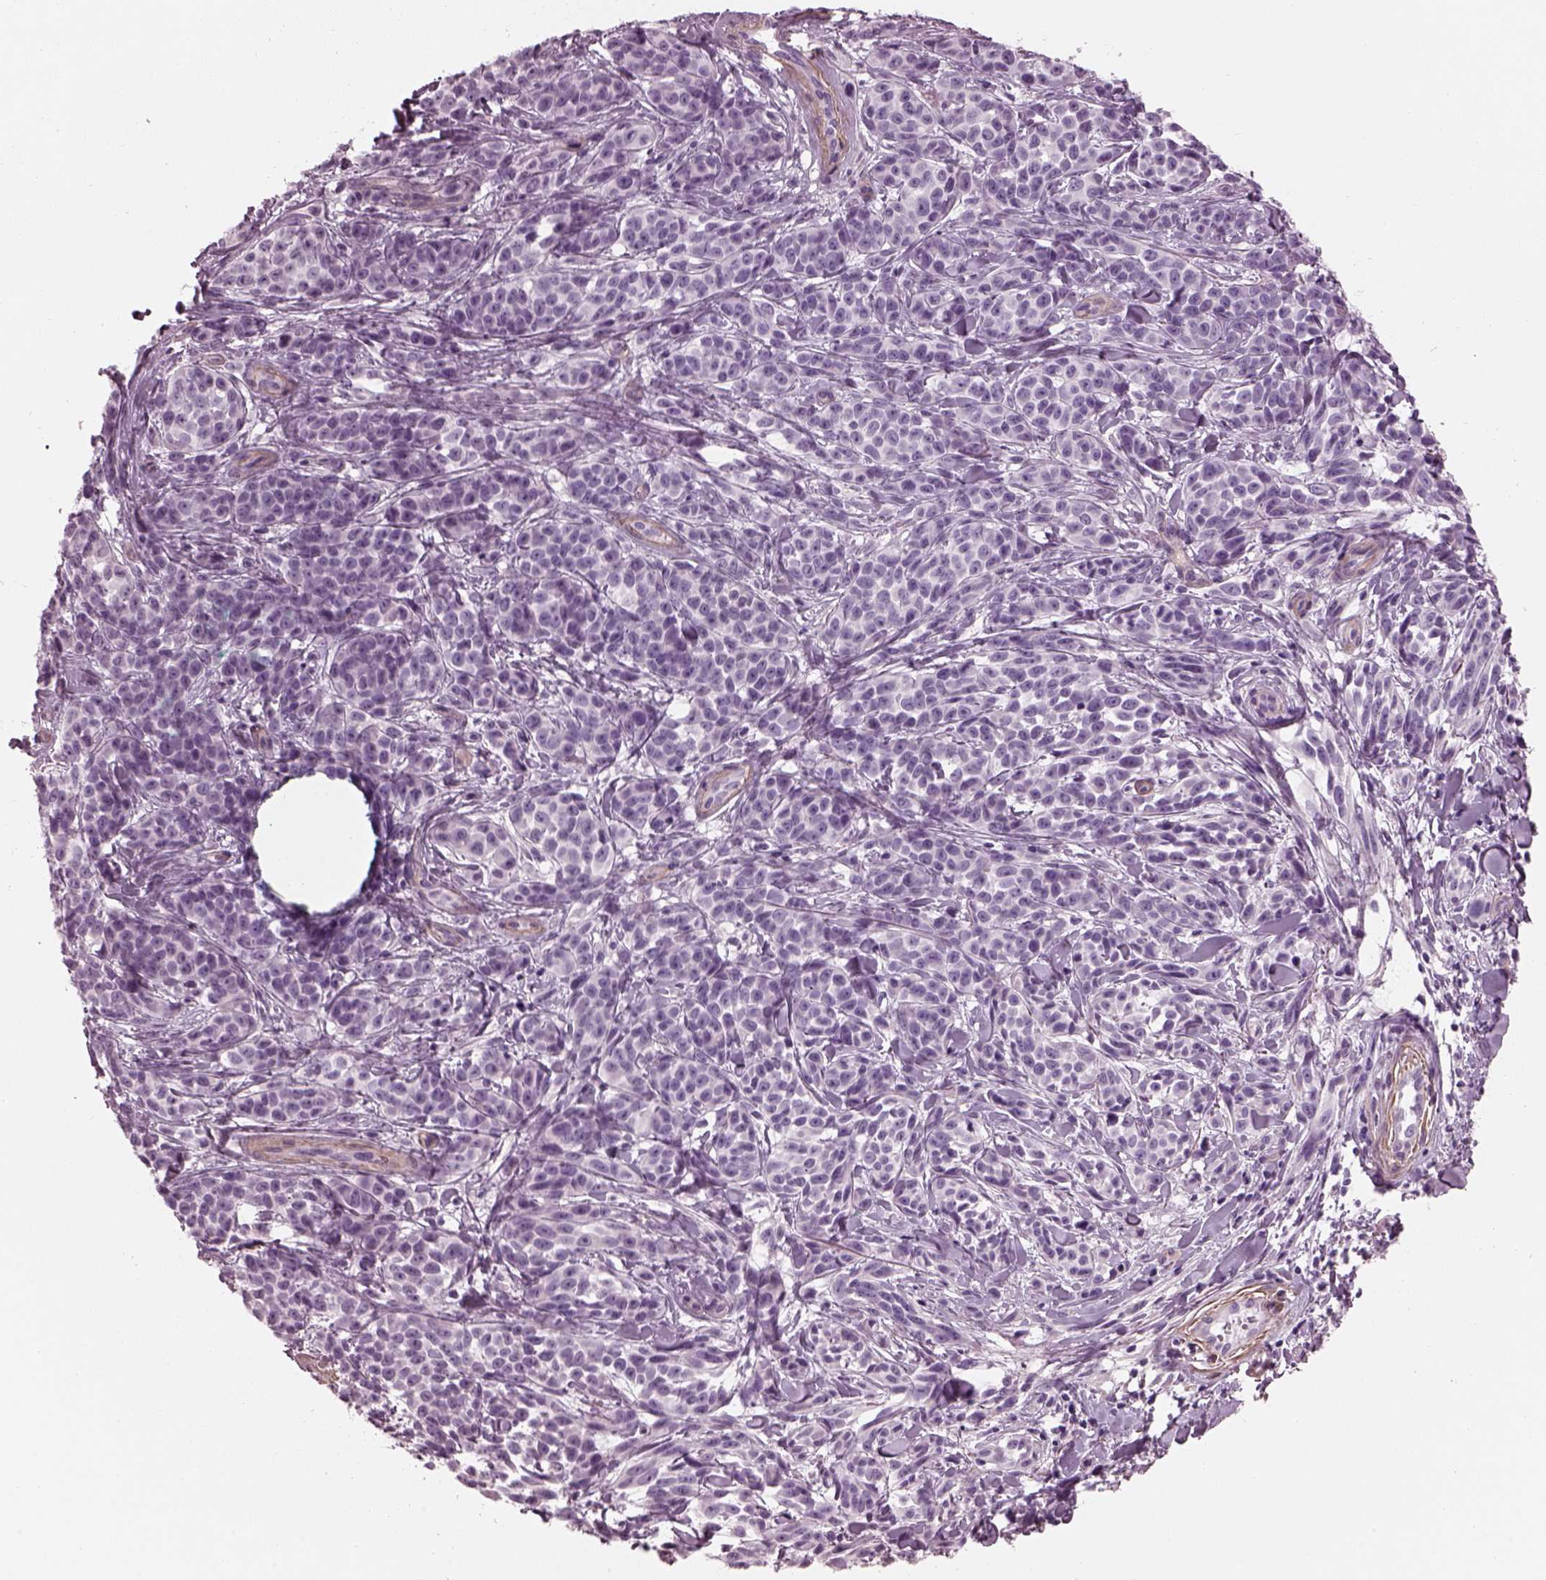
{"staining": {"intensity": "negative", "quantity": "none", "location": "none"}, "tissue": "melanoma", "cell_type": "Tumor cells", "image_type": "cancer", "snomed": [{"axis": "morphology", "description": "Malignant melanoma, NOS"}, {"axis": "topography", "description": "Skin"}], "caption": "High power microscopy micrograph of an immunohistochemistry (IHC) image of melanoma, revealing no significant positivity in tumor cells. (Stains: DAB IHC with hematoxylin counter stain, Microscopy: brightfield microscopy at high magnification).", "gene": "BFSP1", "patient": {"sex": "female", "age": 88}}